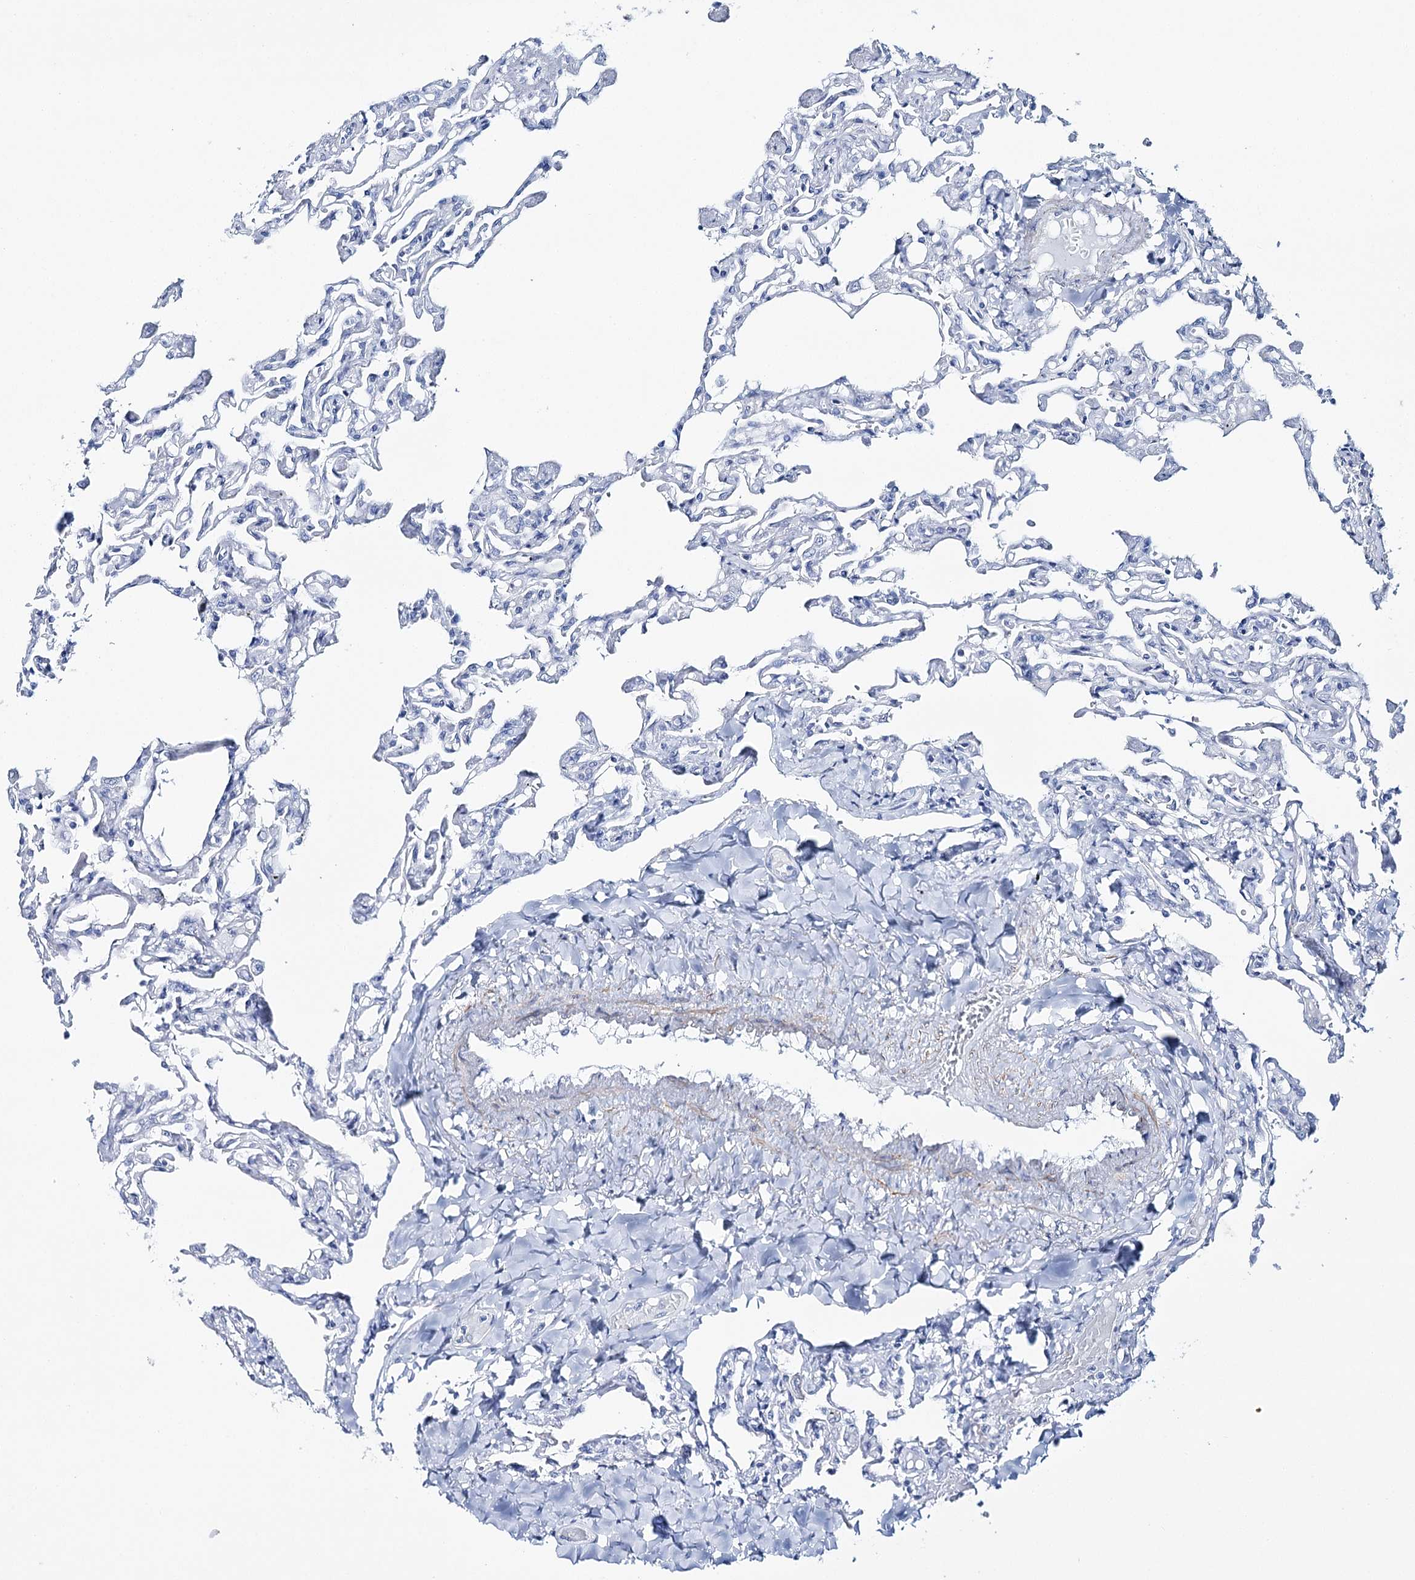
{"staining": {"intensity": "negative", "quantity": "none", "location": "none"}, "tissue": "lung", "cell_type": "Alveolar cells", "image_type": "normal", "snomed": [{"axis": "morphology", "description": "Normal tissue, NOS"}, {"axis": "topography", "description": "Lung"}], "caption": "The histopathology image reveals no significant expression in alveolar cells of lung.", "gene": "CSN3", "patient": {"sex": "male", "age": 21}}